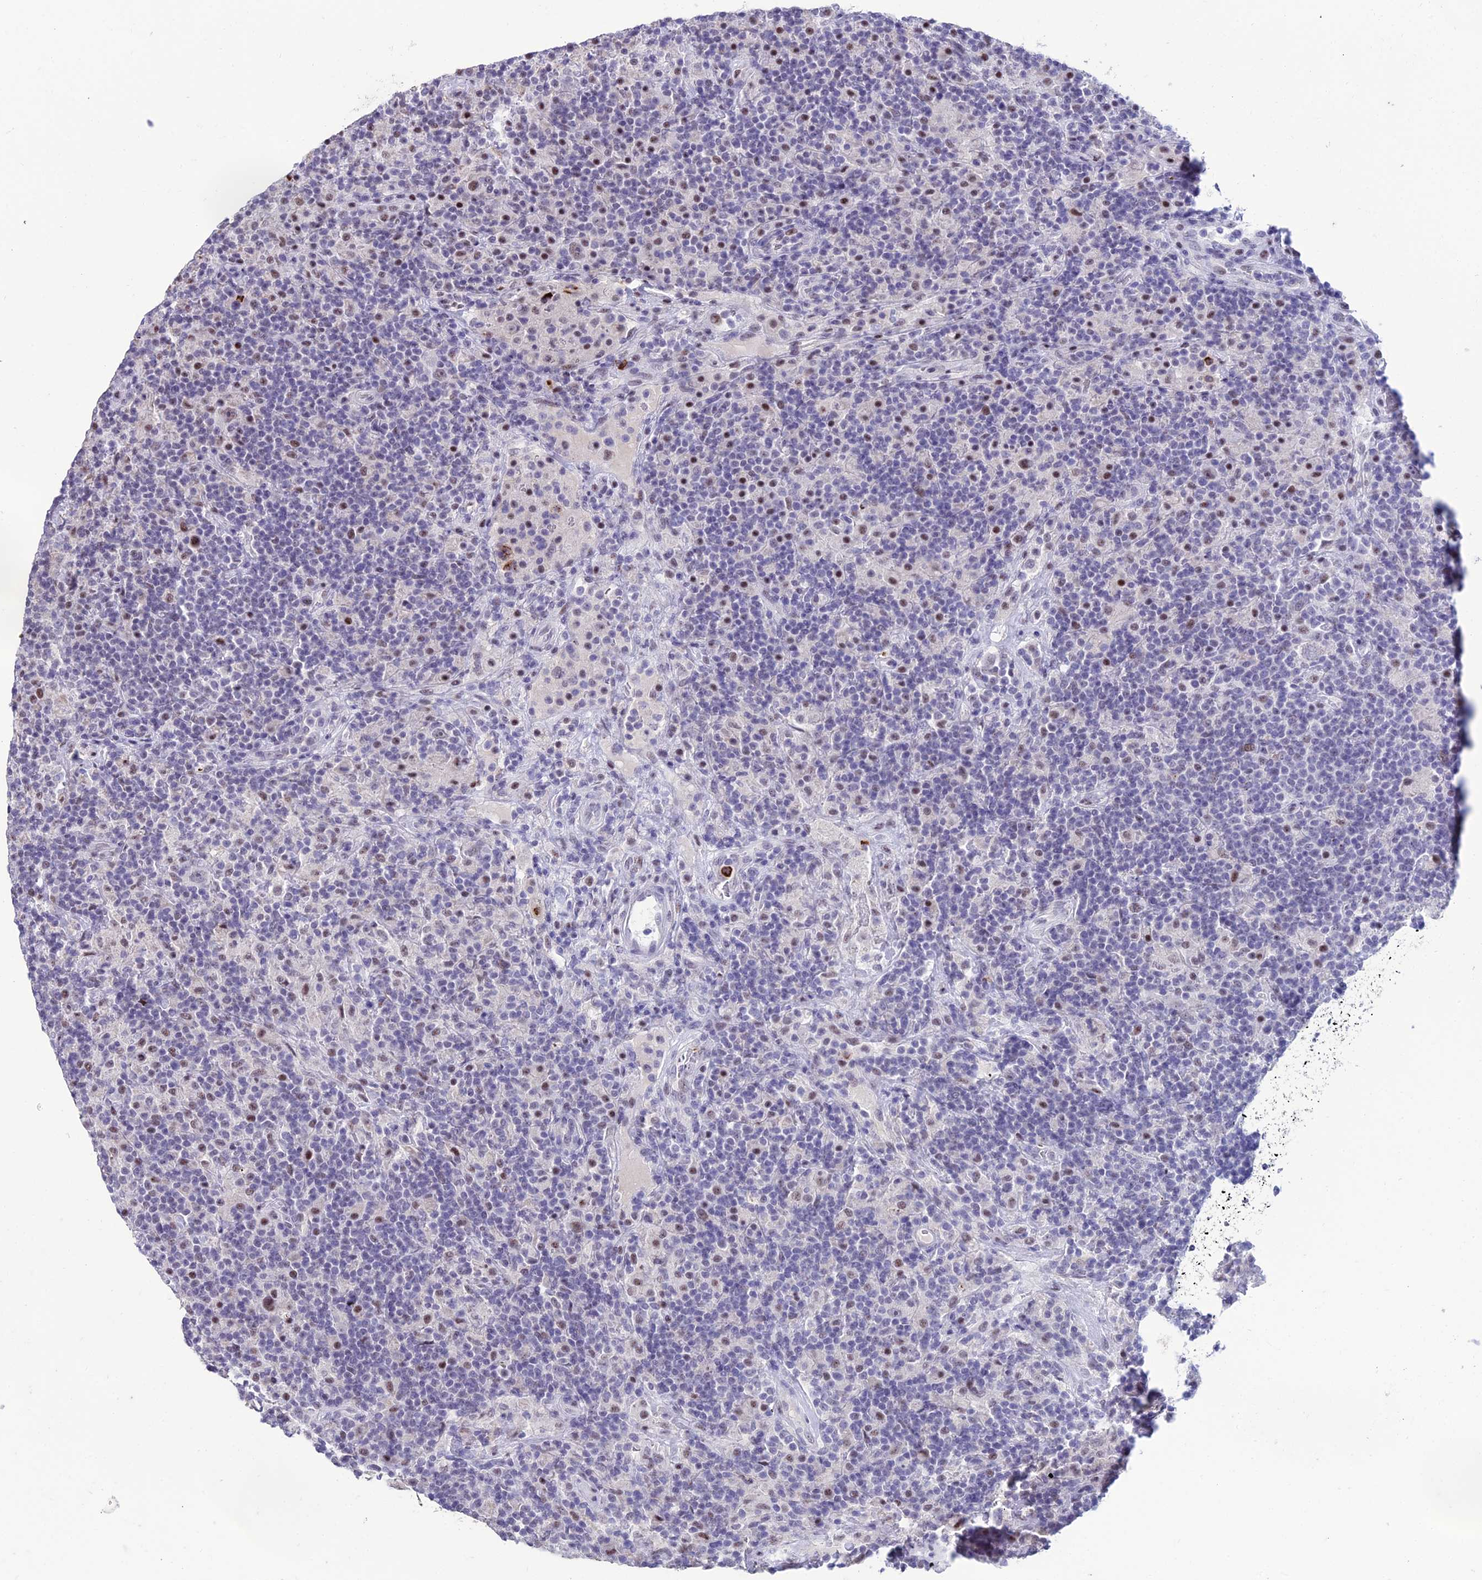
{"staining": {"intensity": "weak", "quantity": ">75%", "location": "nuclear"}, "tissue": "lymphoma", "cell_type": "Tumor cells", "image_type": "cancer", "snomed": [{"axis": "morphology", "description": "Hodgkin's disease, NOS"}, {"axis": "topography", "description": "Lymph node"}], "caption": "The image displays a brown stain indicating the presence of a protein in the nuclear of tumor cells in Hodgkin's disease.", "gene": "MFSD2B", "patient": {"sex": "male", "age": 70}}